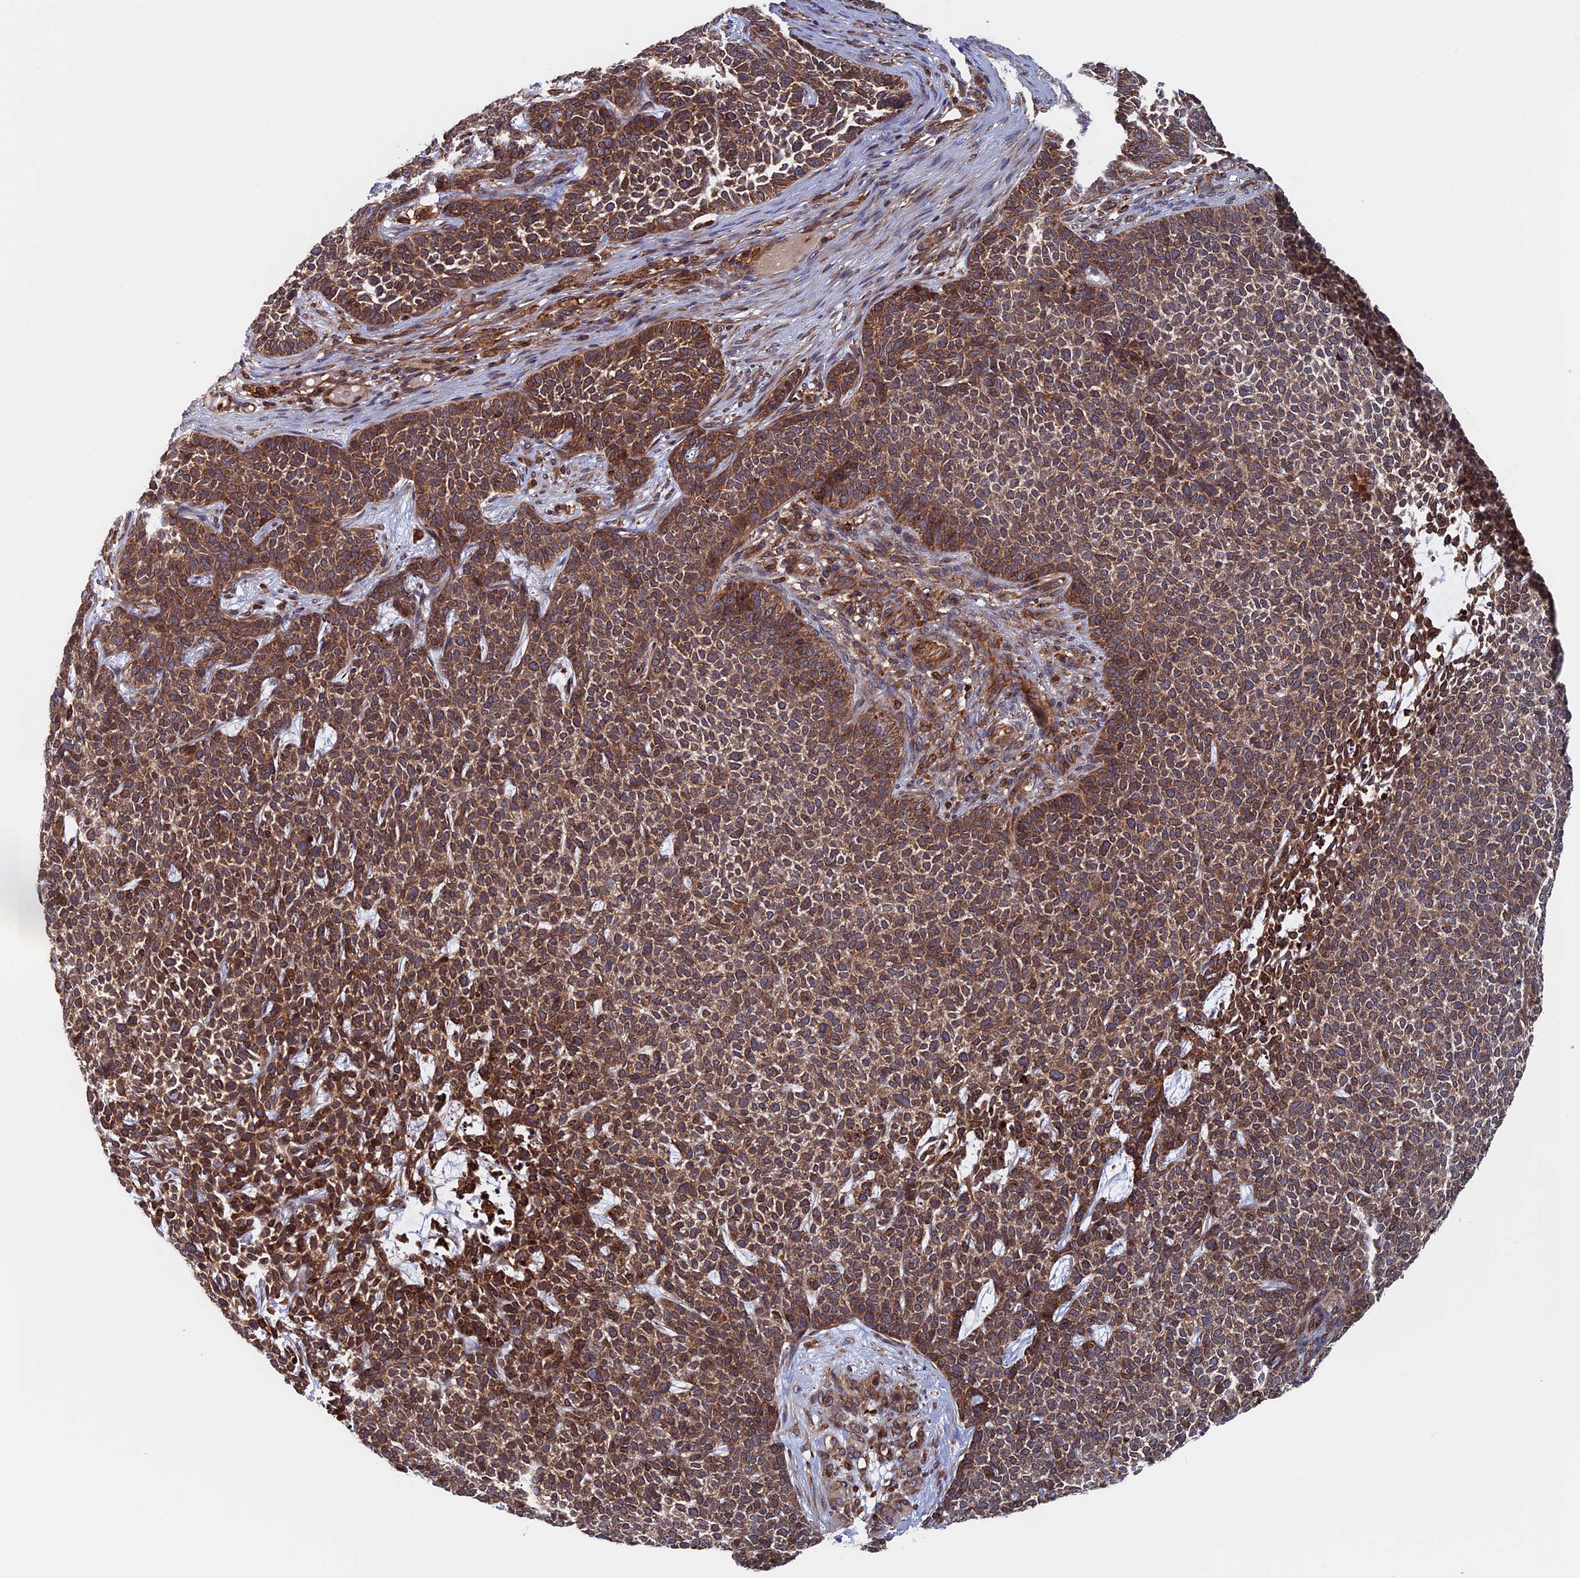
{"staining": {"intensity": "strong", "quantity": ">75%", "location": "cytoplasmic/membranous"}, "tissue": "skin cancer", "cell_type": "Tumor cells", "image_type": "cancer", "snomed": [{"axis": "morphology", "description": "Basal cell carcinoma"}, {"axis": "topography", "description": "Skin"}], "caption": "This micrograph shows immunohistochemistry staining of human skin cancer, with high strong cytoplasmic/membranous staining in approximately >75% of tumor cells.", "gene": "RPUSD1", "patient": {"sex": "female", "age": 84}}